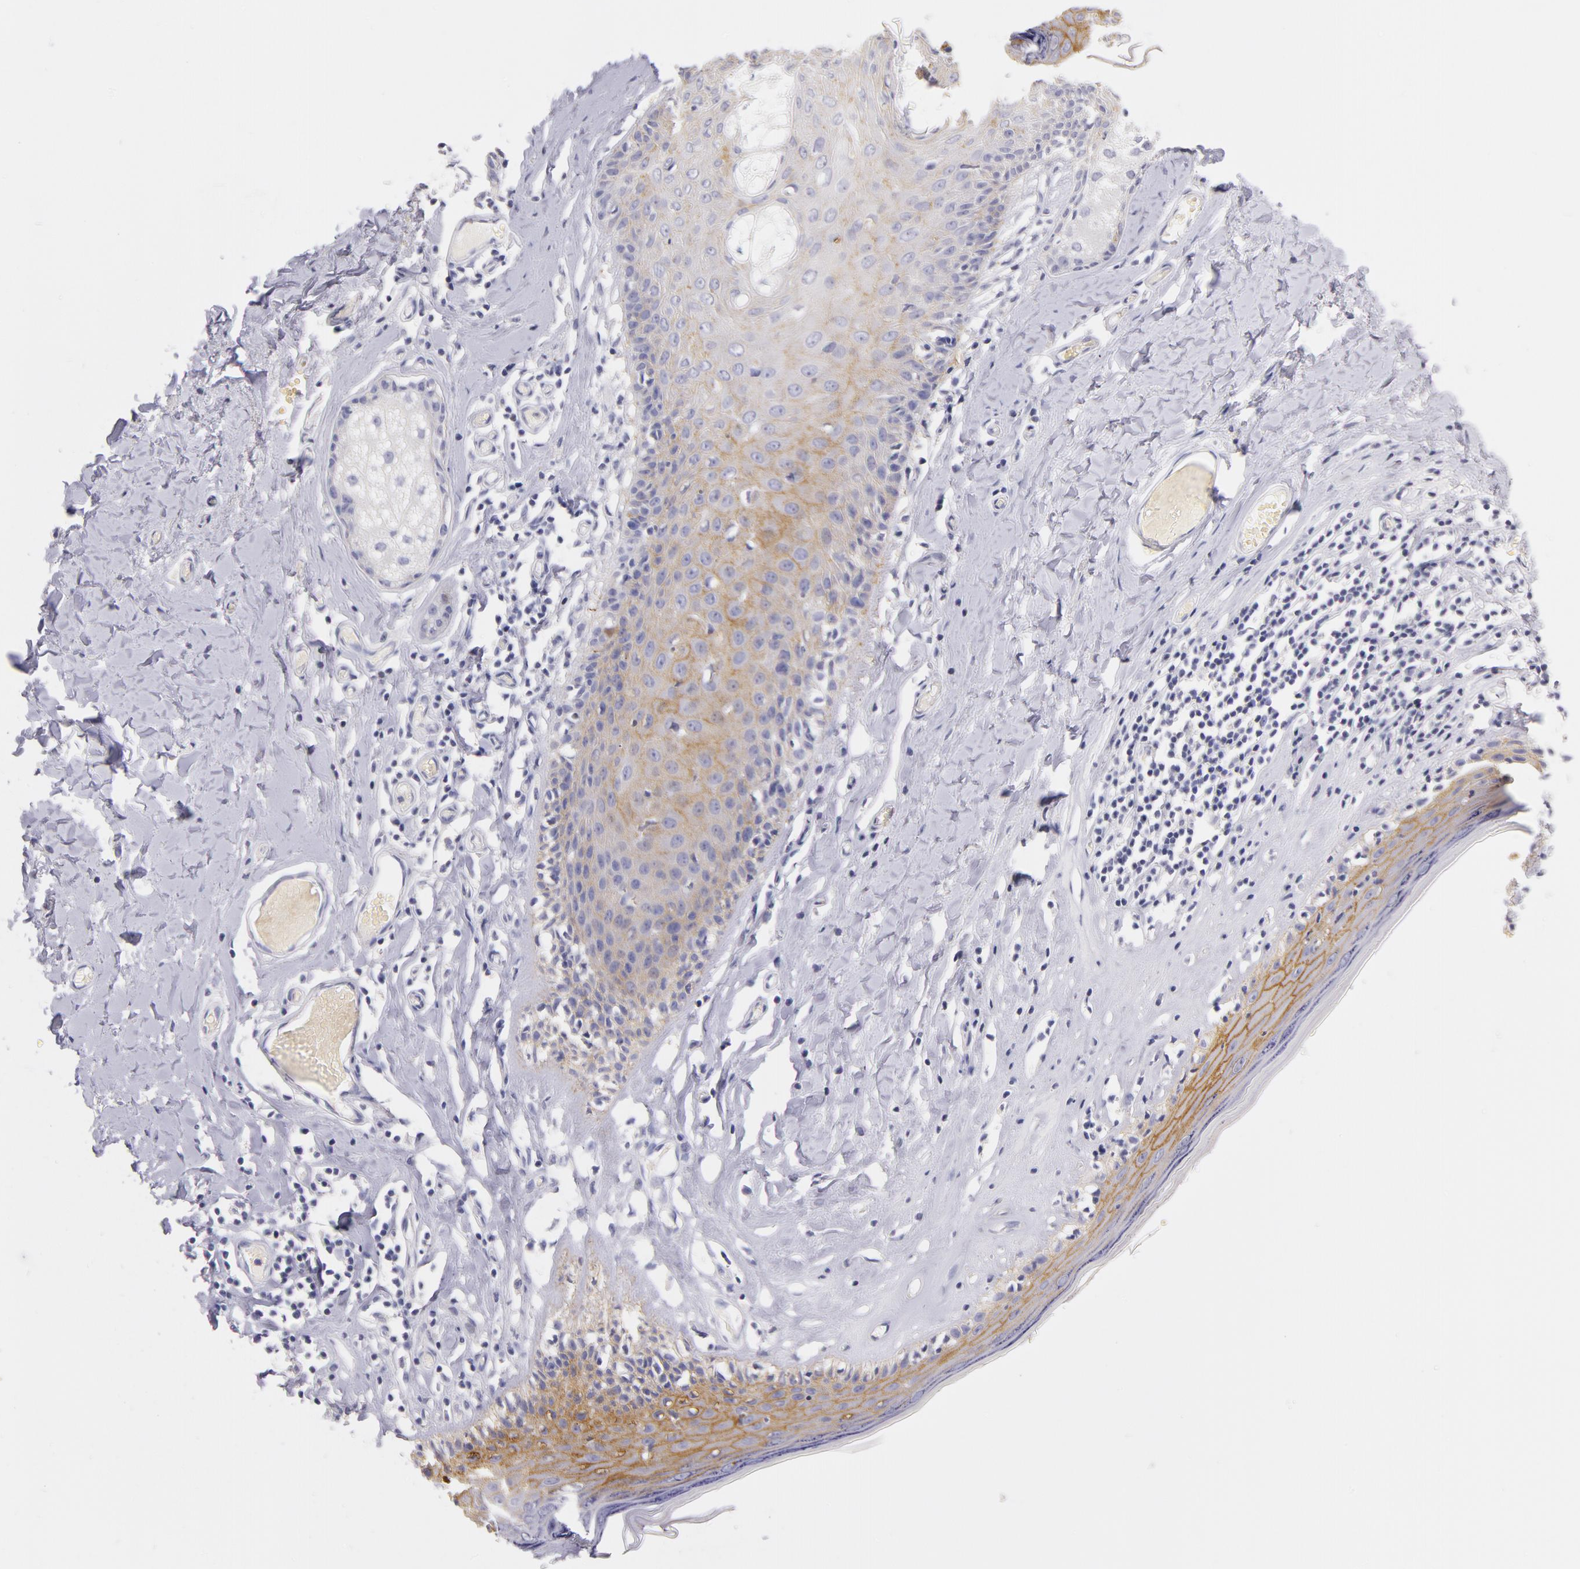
{"staining": {"intensity": "strong", "quantity": ">75%", "location": "cytoplasmic/membranous"}, "tissue": "skin", "cell_type": "Epidermal cells", "image_type": "normal", "snomed": [{"axis": "morphology", "description": "Normal tissue, NOS"}, {"axis": "topography", "description": "Vascular tissue"}, {"axis": "topography", "description": "Vulva"}, {"axis": "topography", "description": "Peripheral nerve tissue"}], "caption": "Approximately >75% of epidermal cells in unremarkable skin exhibit strong cytoplasmic/membranous protein expression as visualized by brown immunohistochemical staining.", "gene": "CD44", "patient": {"sex": "female", "age": 86}}